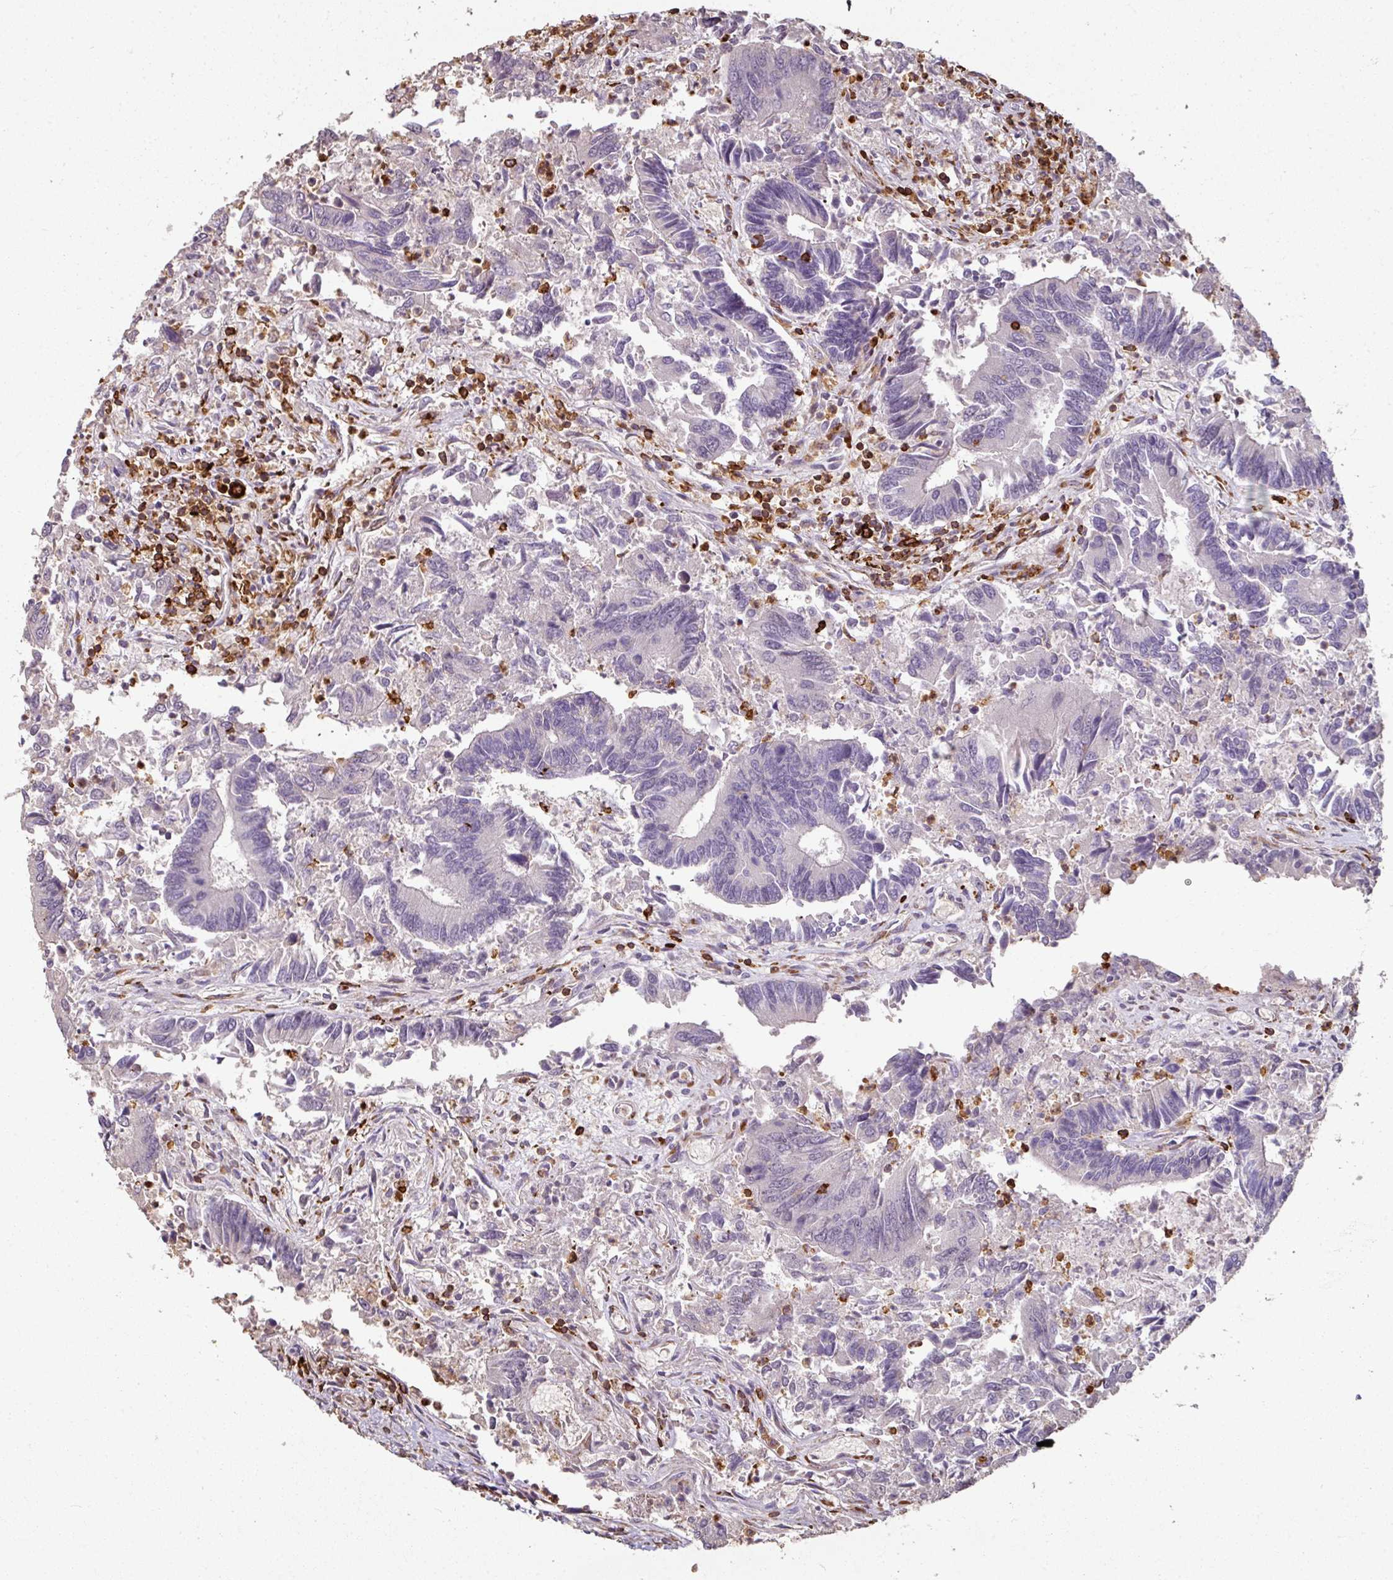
{"staining": {"intensity": "negative", "quantity": "none", "location": "none"}, "tissue": "colorectal cancer", "cell_type": "Tumor cells", "image_type": "cancer", "snomed": [{"axis": "morphology", "description": "Adenocarcinoma, NOS"}, {"axis": "topography", "description": "Colon"}], "caption": "DAB (3,3'-diaminobenzidine) immunohistochemical staining of colorectal adenocarcinoma reveals no significant positivity in tumor cells.", "gene": "OLFML2B", "patient": {"sex": "female", "age": 67}}